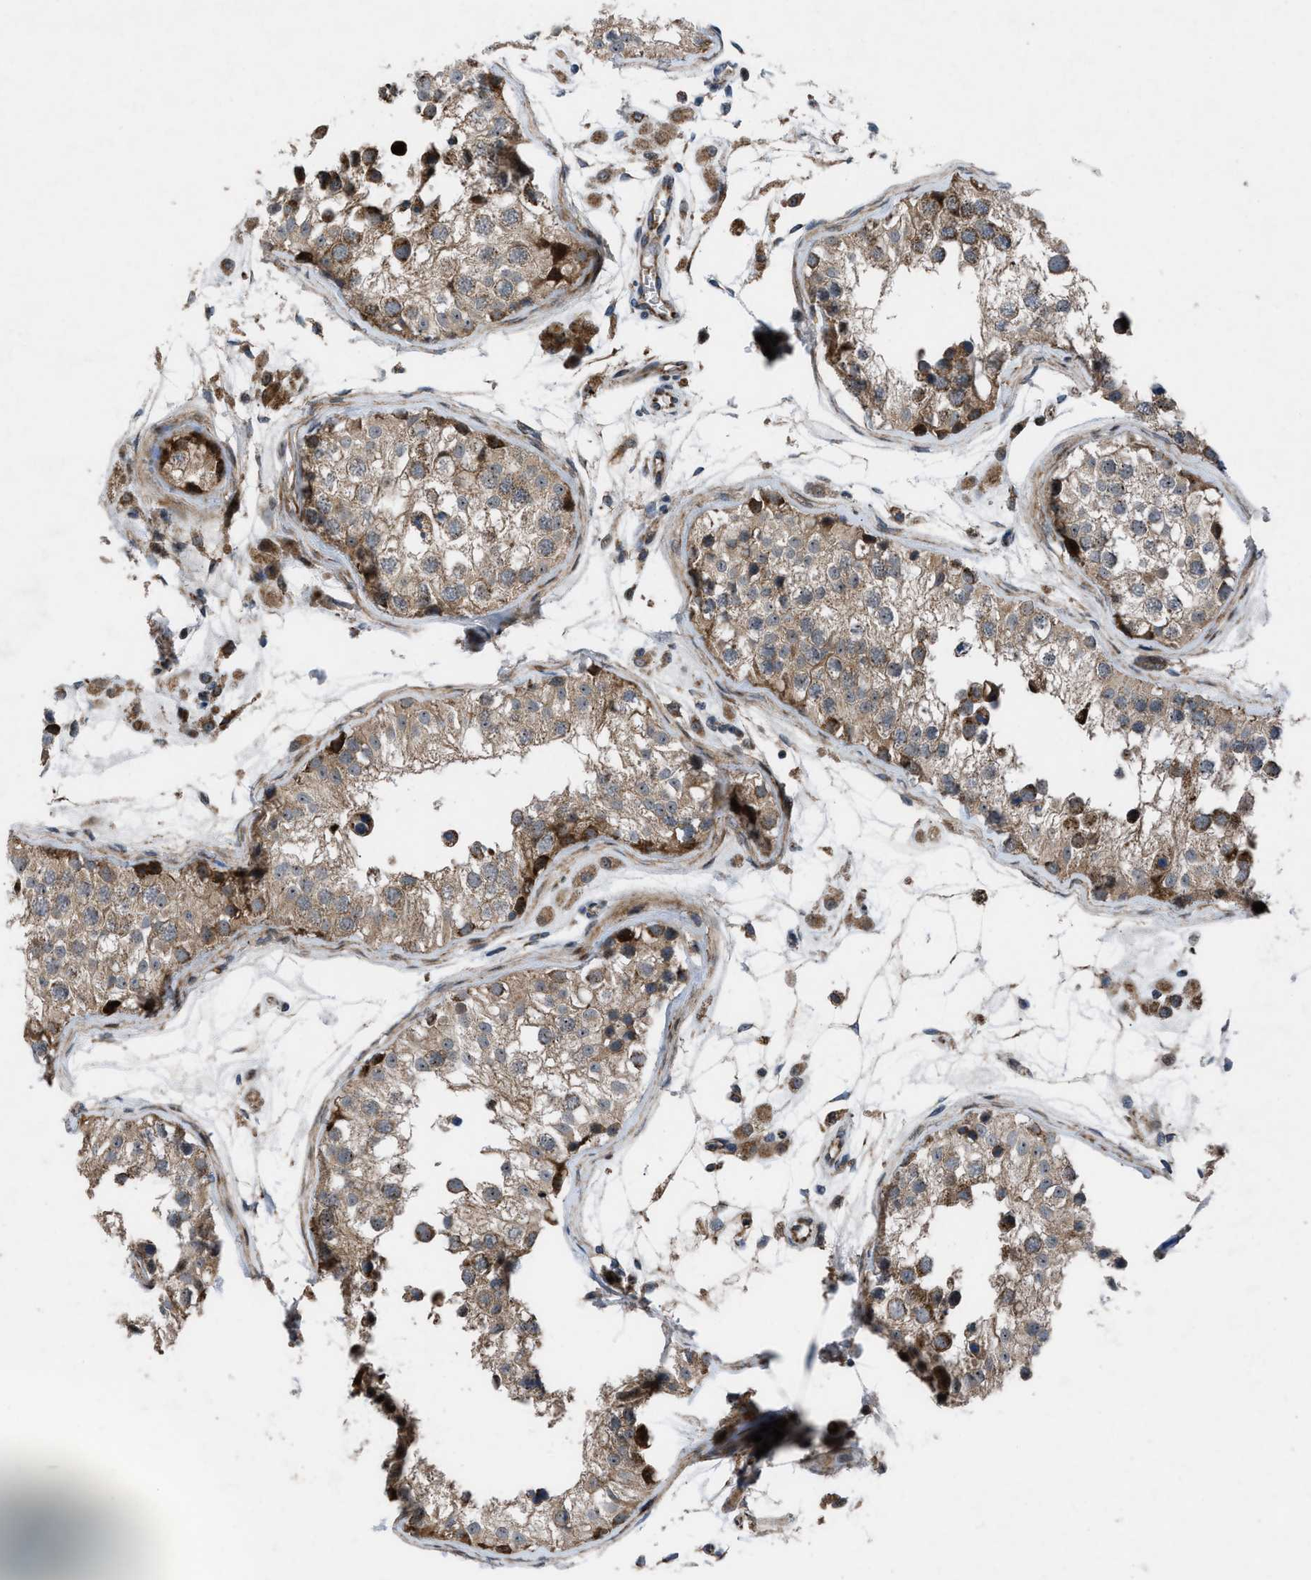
{"staining": {"intensity": "moderate", "quantity": ">75%", "location": "cytoplasmic/membranous"}, "tissue": "testis", "cell_type": "Cells in seminiferous ducts", "image_type": "normal", "snomed": [{"axis": "morphology", "description": "Normal tissue, NOS"}, {"axis": "morphology", "description": "Adenocarcinoma, metastatic, NOS"}, {"axis": "topography", "description": "Testis"}], "caption": "A medium amount of moderate cytoplasmic/membranous expression is seen in approximately >75% of cells in seminiferous ducts in unremarkable testis. (IHC, brightfield microscopy, high magnification).", "gene": "AP3M2", "patient": {"sex": "male", "age": 26}}